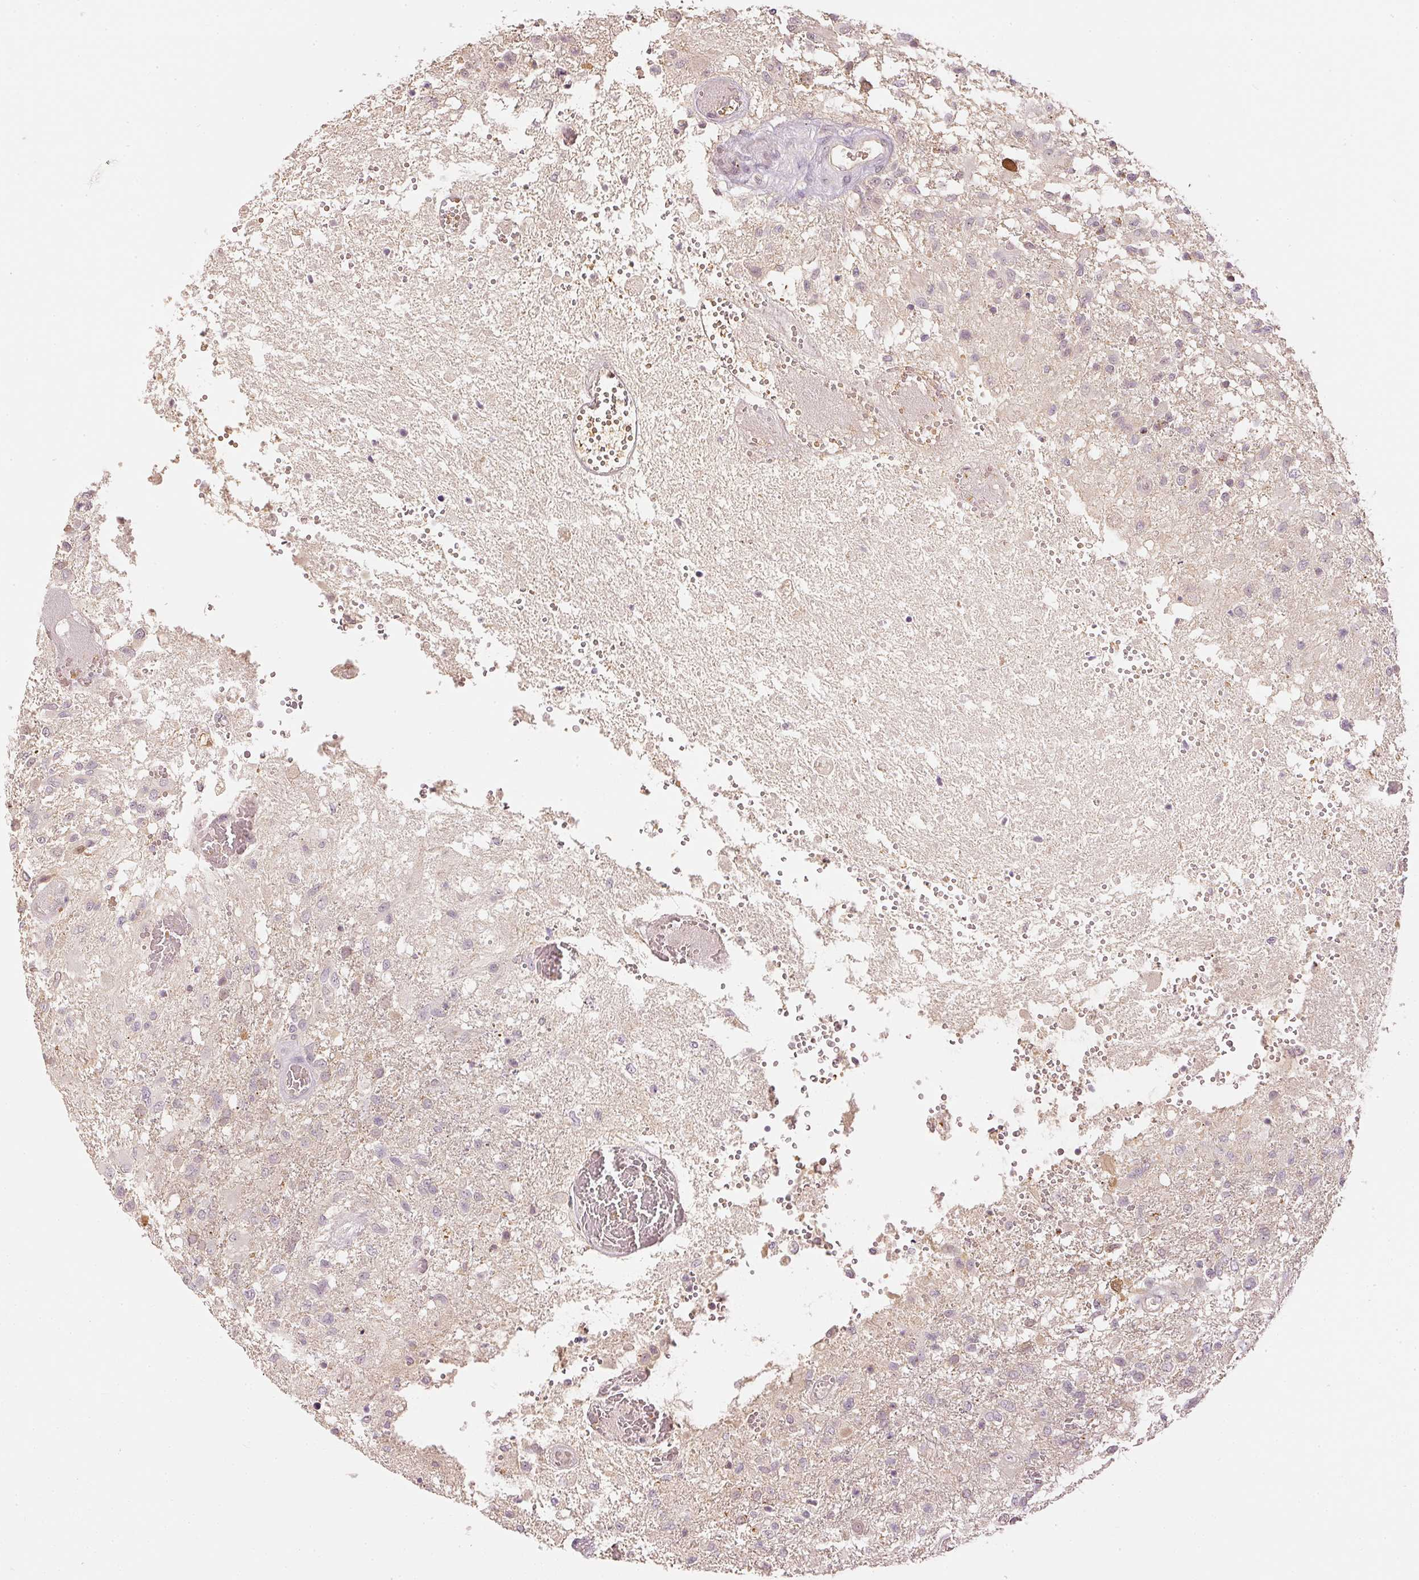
{"staining": {"intensity": "negative", "quantity": "none", "location": "none"}, "tissue": "glioma", "cell_type": "Tumor cells", "image_type": "cancer", "snomed": [{"axis": "morphology", "description": "Glioma, malignant, High grade"}, {"axis": "topography", "description": "Brain"}], "caption": "Malignant glioma (high-grade) was stained to show a protein in brown. There is no significant positivity in tumor cells.", "gene": "GZMA", "patient": {"sex": "female", "age": 74}}